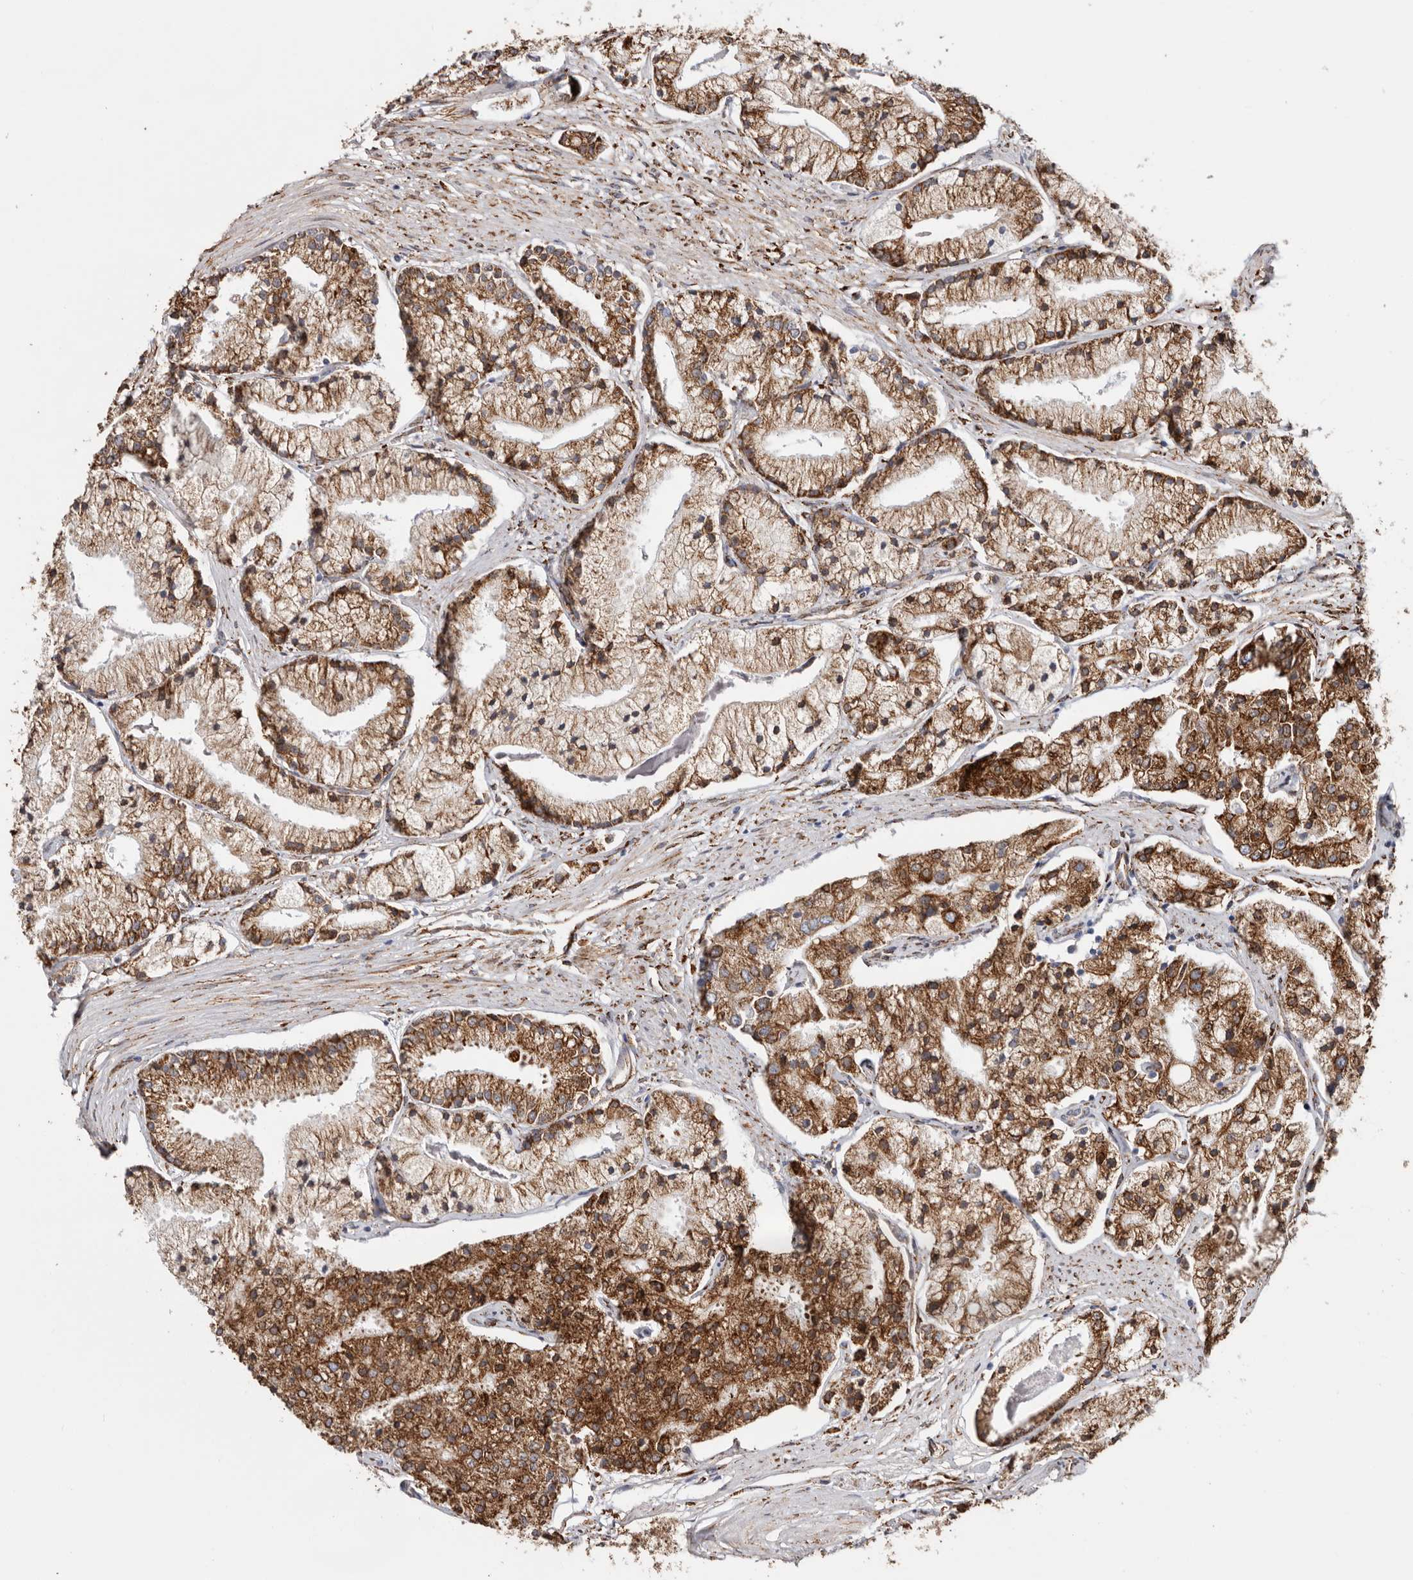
{"staining": {"intensity": "moderate", "quantity": ">75%", "location": "cytoplasmic/membranous"}, "tissue": "prostate cancer", "cell_type": "Tumor cells", "image_type": "cancer", "snomed": [{"axis": "morphology", "description": "Adenocarcinoma, High grade"}, {"axis": "topography", "description": "Prostate"}], "caption": "Prostate cancer tissue shows moderate cytoplasmic/membranous staining in about >75% of tumor cells, visualized by immunohistochemistry. The staining is performed using DAB (3,3'-diaminobenzidine) brown chromogen to label protein expression. The nuclei are counter-stained blue using hematoxylin.", "gene": "SEMA3E", "patient": {"sex": "male", "age": 50}}